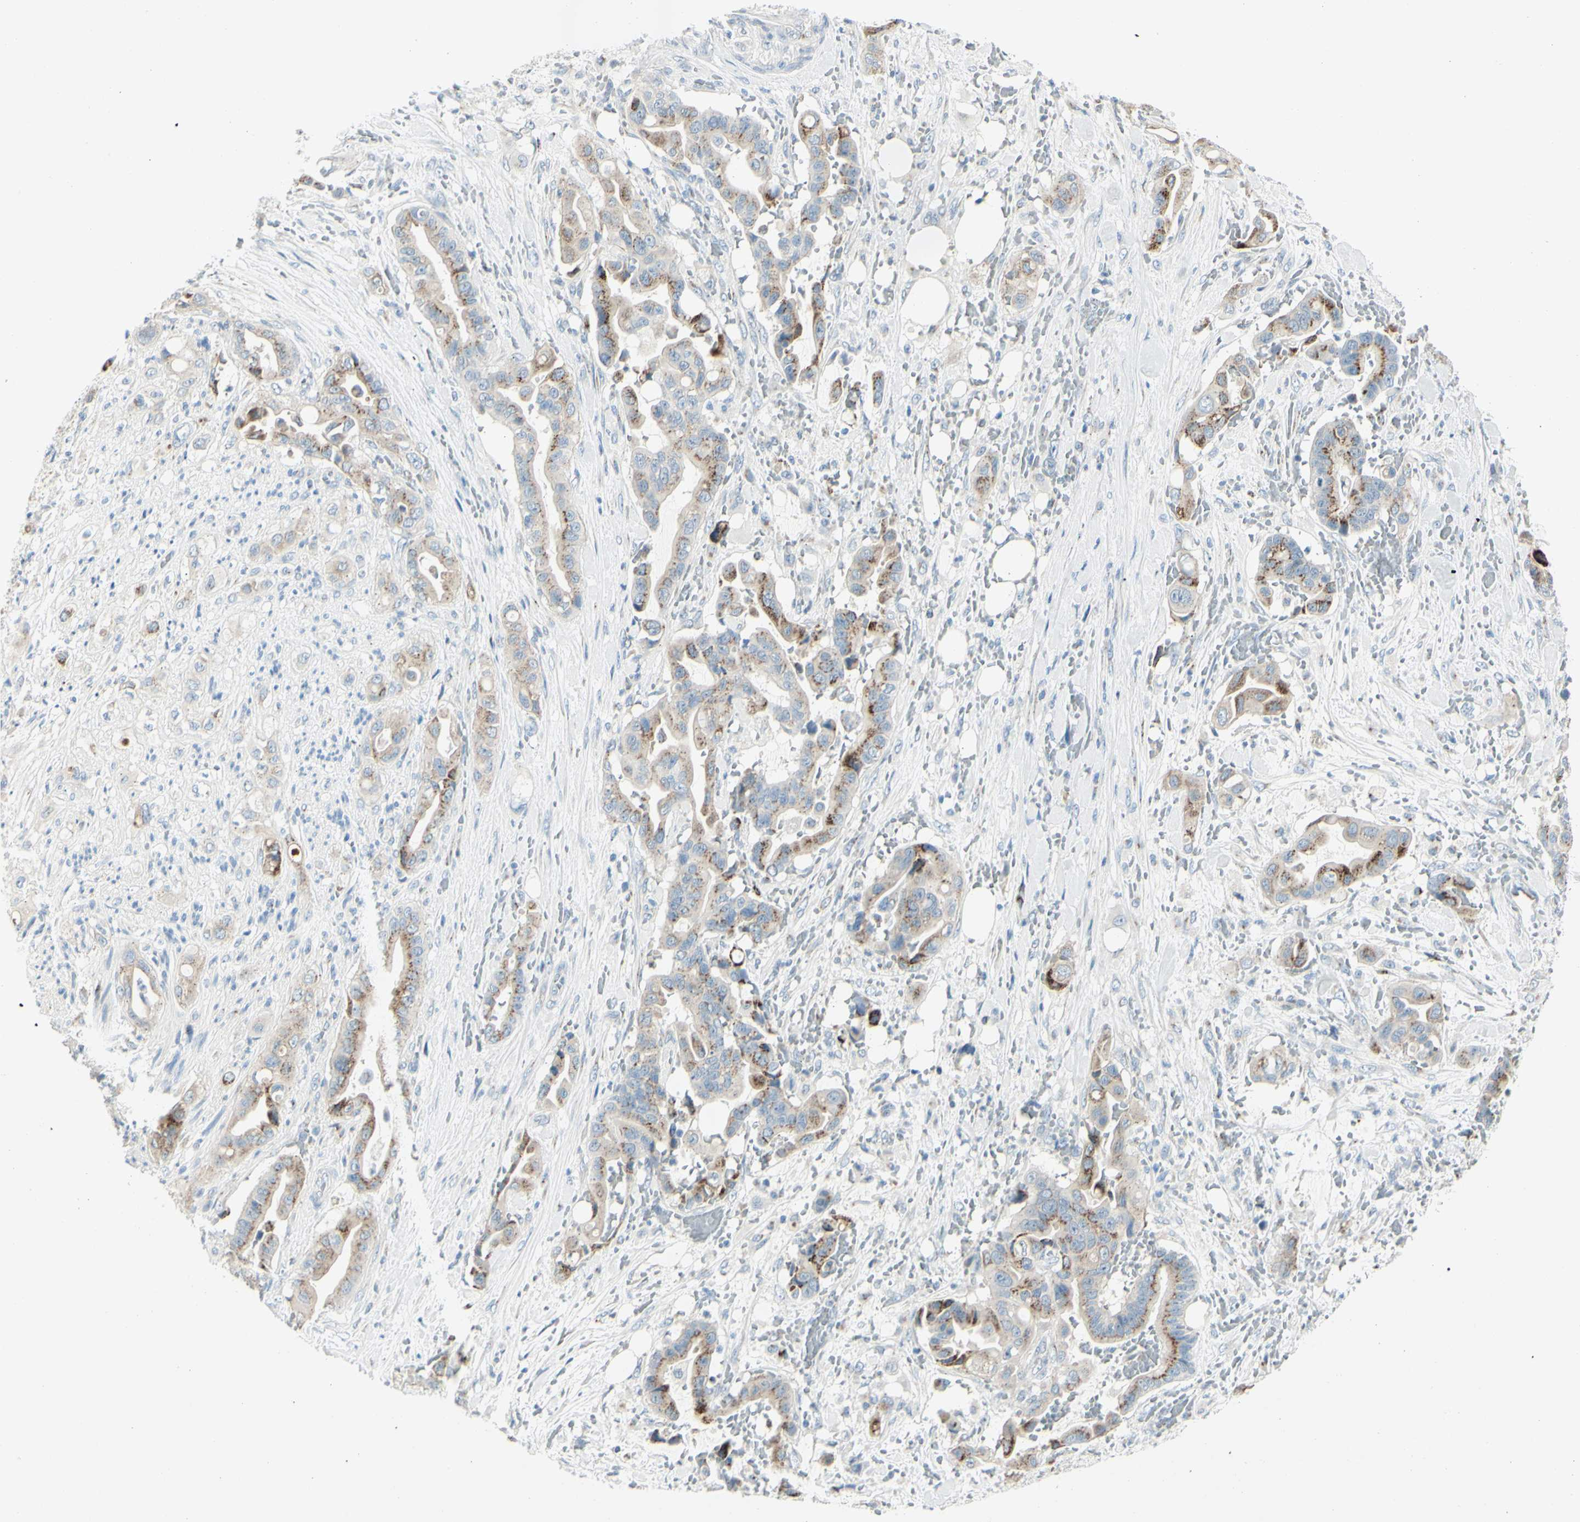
{"staining": {"intensity": "moderate", "quantity": "25%-75%", "location": "cytoplasmic/membranous"}, "tissue": "liver cancer", "cell_type": "Tumor cells", "image_type": "cancer", "snomed": [{"axis": "morphology", "description": "Cholangiocarcinoma"}, {"axis": "topography", "description": "Liver"}], "caption": "Cholangiocarcinoma (liver) stained with DAB (3,3'-diaminobenzidine) immunohistochemistry displays medium levels of moderate cytoplasmic/membranous expression in about 25%-75% of tumor cells. The staining was performed using DAB to visualize the protein expression in brown, while the nuclei were stained in blue with hematoxylin (Magnification: 20x).", "gene": "B4GALT1", "patient": {"sex": "female", "age": 61}}